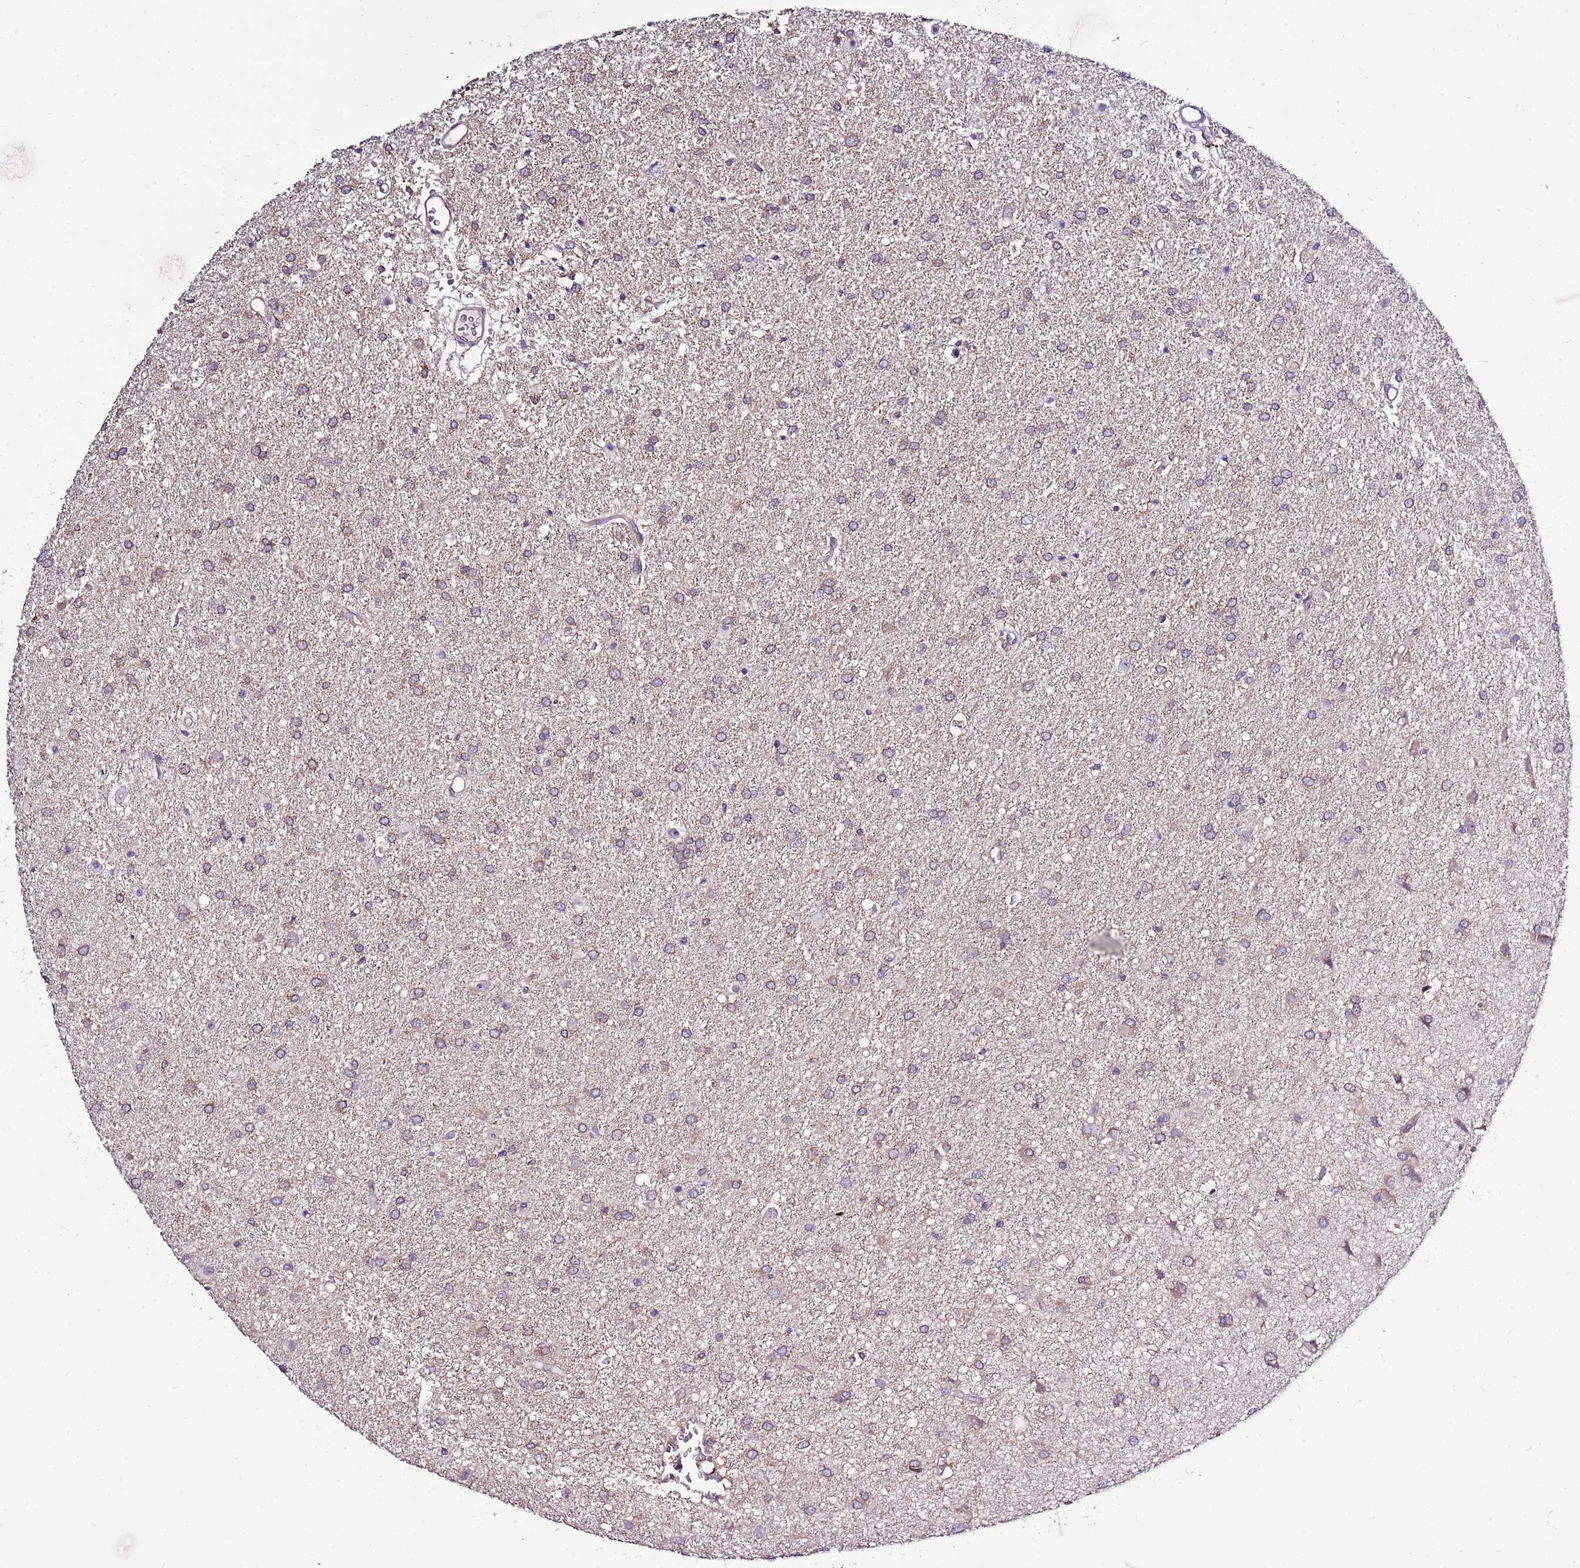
{"staining": {"intensity": "weak", "quantity": "25%-75%", "location": "cytoplasmic/membranous"}, "tissue": "glioma", "cell_type": "Tumor cells", "image_type": "cancer", "snomed": [{"axis": "morphology", "description": "Glioma, malignant, High grade"}, {"axis": "topography", "description": "Brain"}], "caption": "Protein staining of glioma tissue displays weak cytoplasmic/membranous staining in about 25%-75% of tumor cells.", "gene": "ATXN2L", "patient": {"sex": "female", "age": 50}}